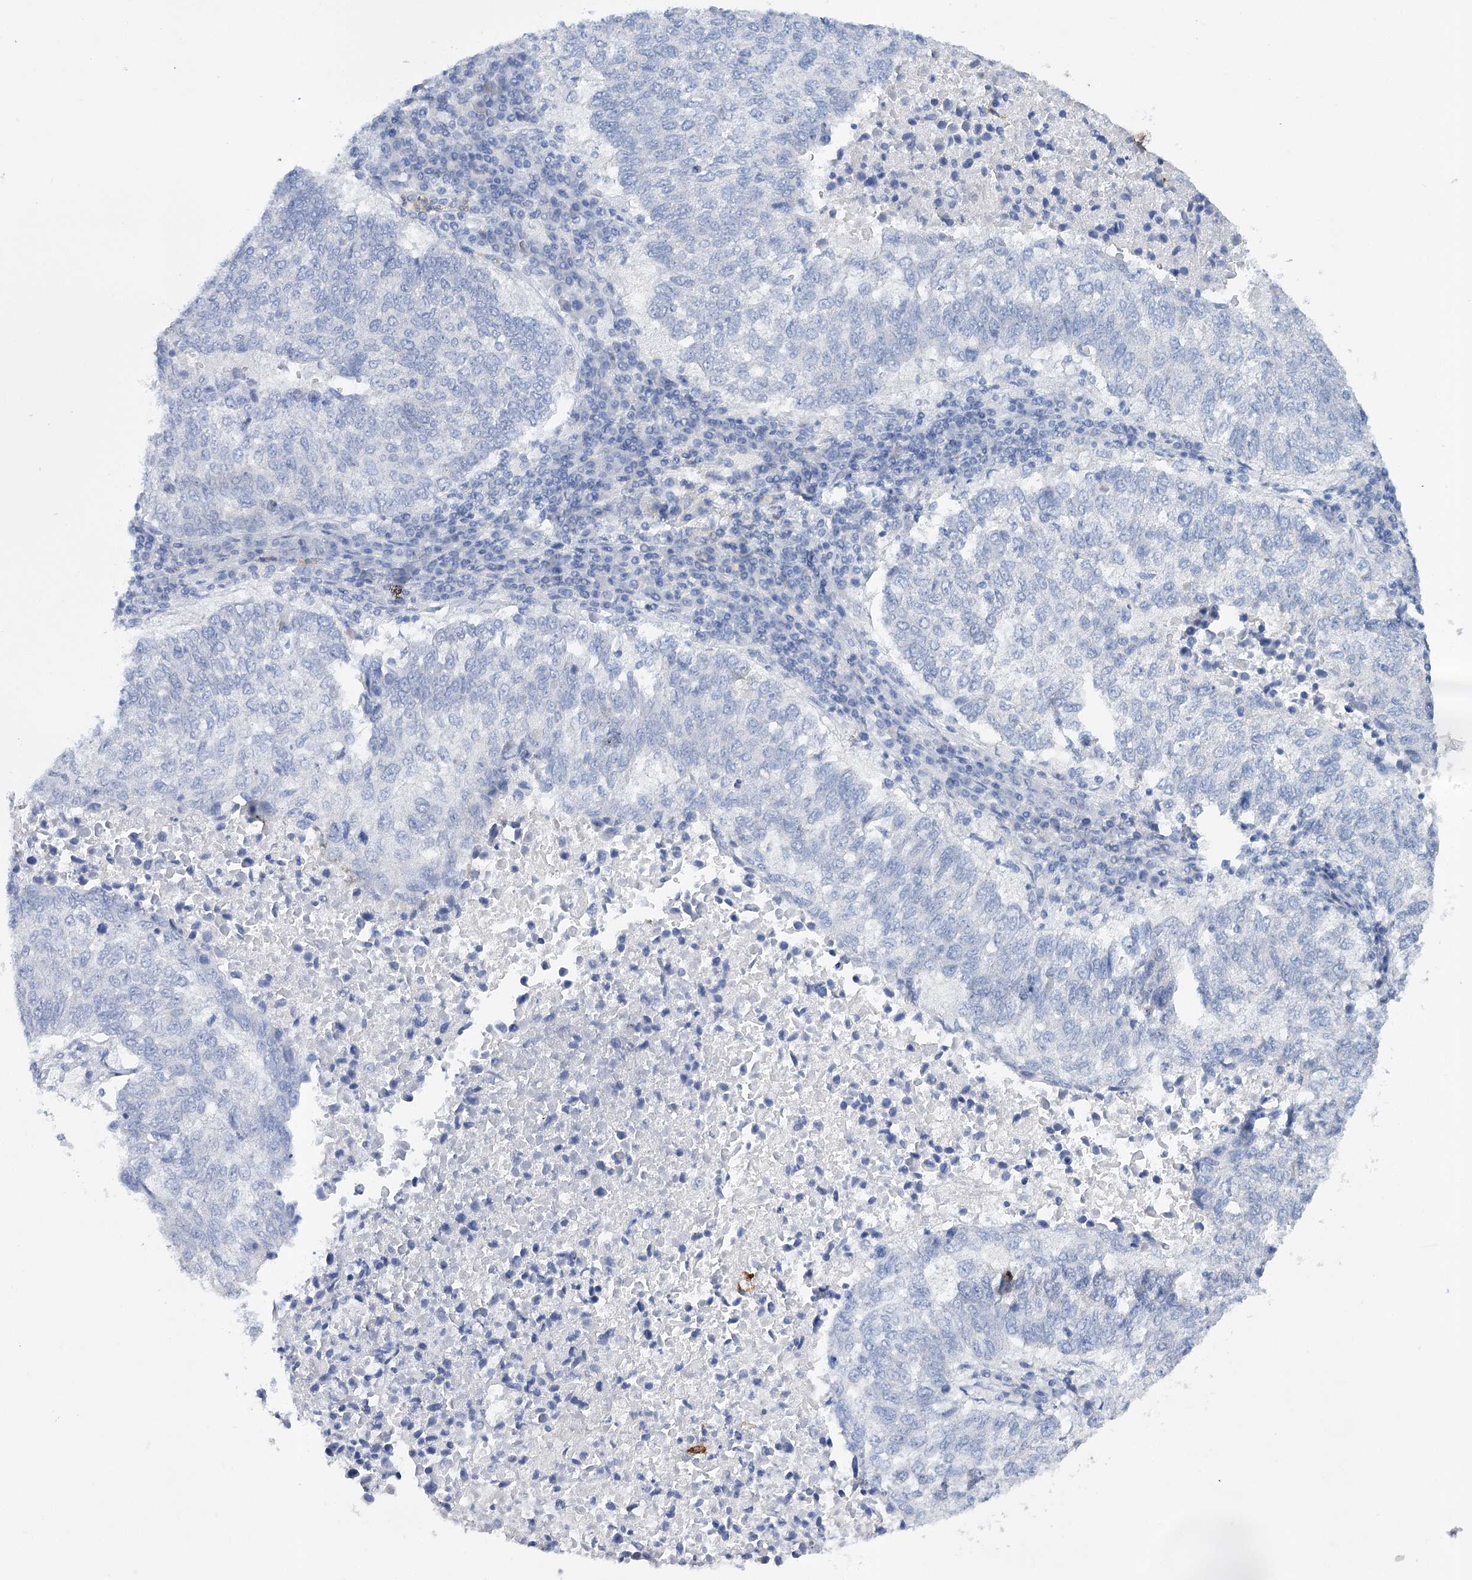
{"staining": {"intensity": "negative", "quantity": "none", "location": "none"}, "tissue": "lung cancer", "cell_type": "Tumor cells", "image_type": "cancer", "snomed": [{"axis": "morphology", "description": "Squamous cell carcinoma, NOS"}, {"axis": "topography", "description": "Lung"}], "caption": "Micrograph shows no significant protein positivity in tumor cells of squamous cell carcinoma (lung).", "gene": "CEACAM8", "patient": {"sex": "male", "age": 73}}